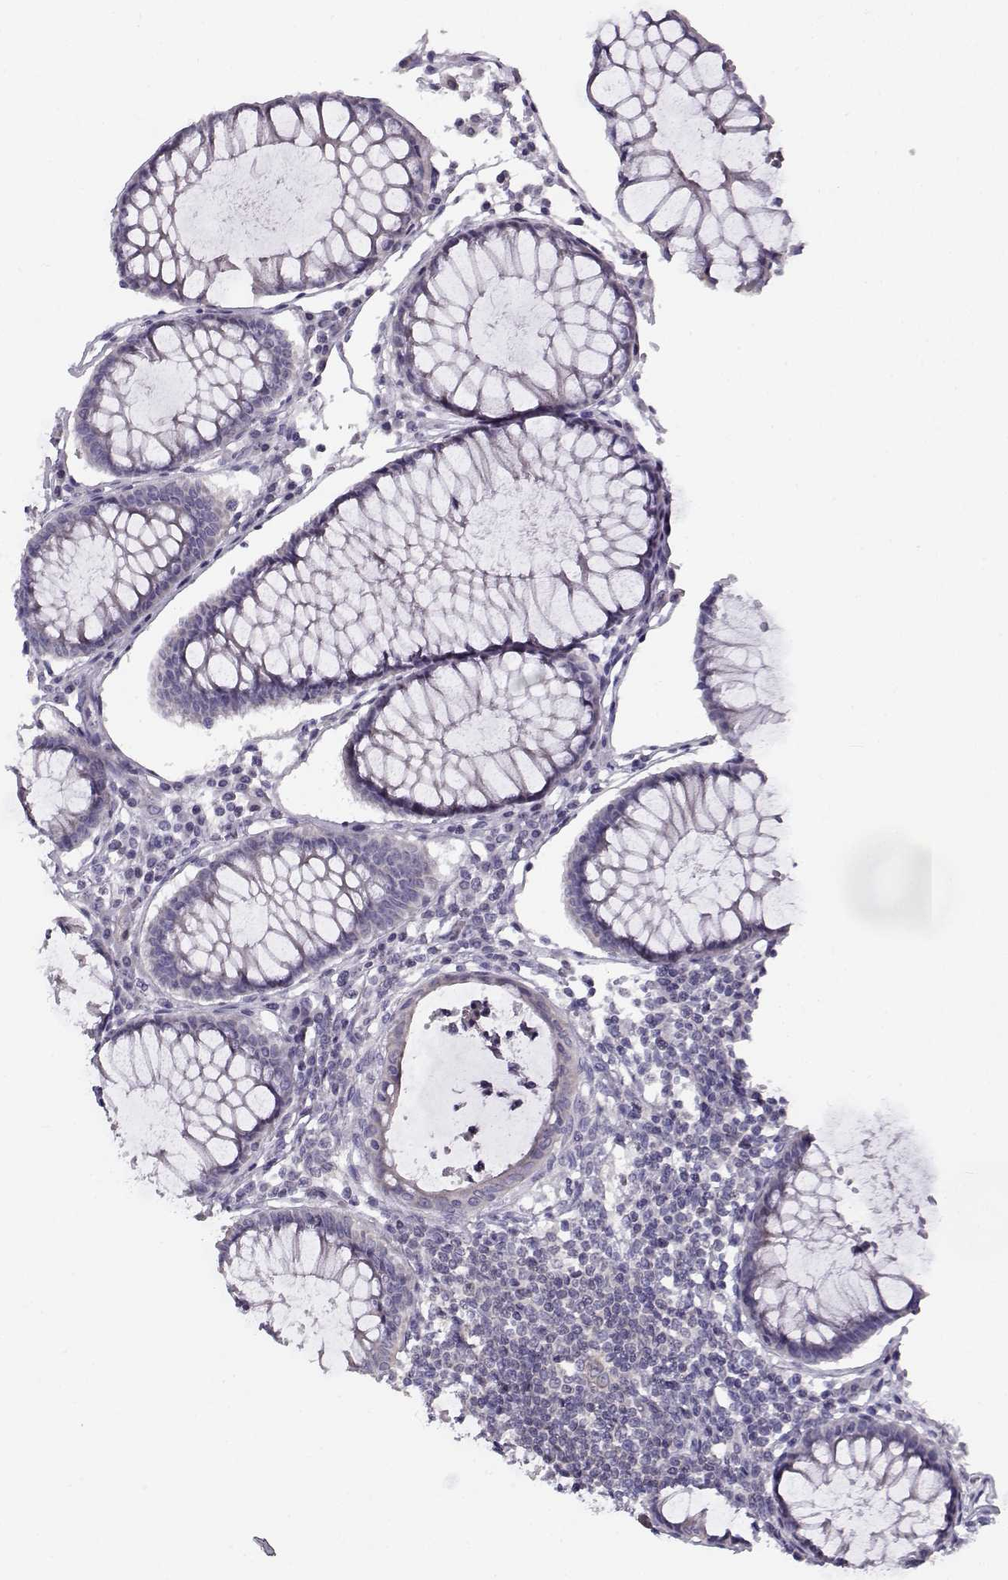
{"staining": {"intensity": "negative", "quantity": "none", "location": "none"}, "tissue": "colorectal cancer", "cell_type": "Tumor cells", "image_type": "cancer", "snomed": [{"axis": "morphology", "description": "Adenocarcinoma, NOS"}, {"axis": "topography", "description": "Colon"}], "caption": "A high-resolution micrograph shows IHC staining of colorectal adenocarcinoma, which reveals no significant staining in tumor cells.", "gene": "DDX25", "patient": {"sex": "female", "age": 70}}